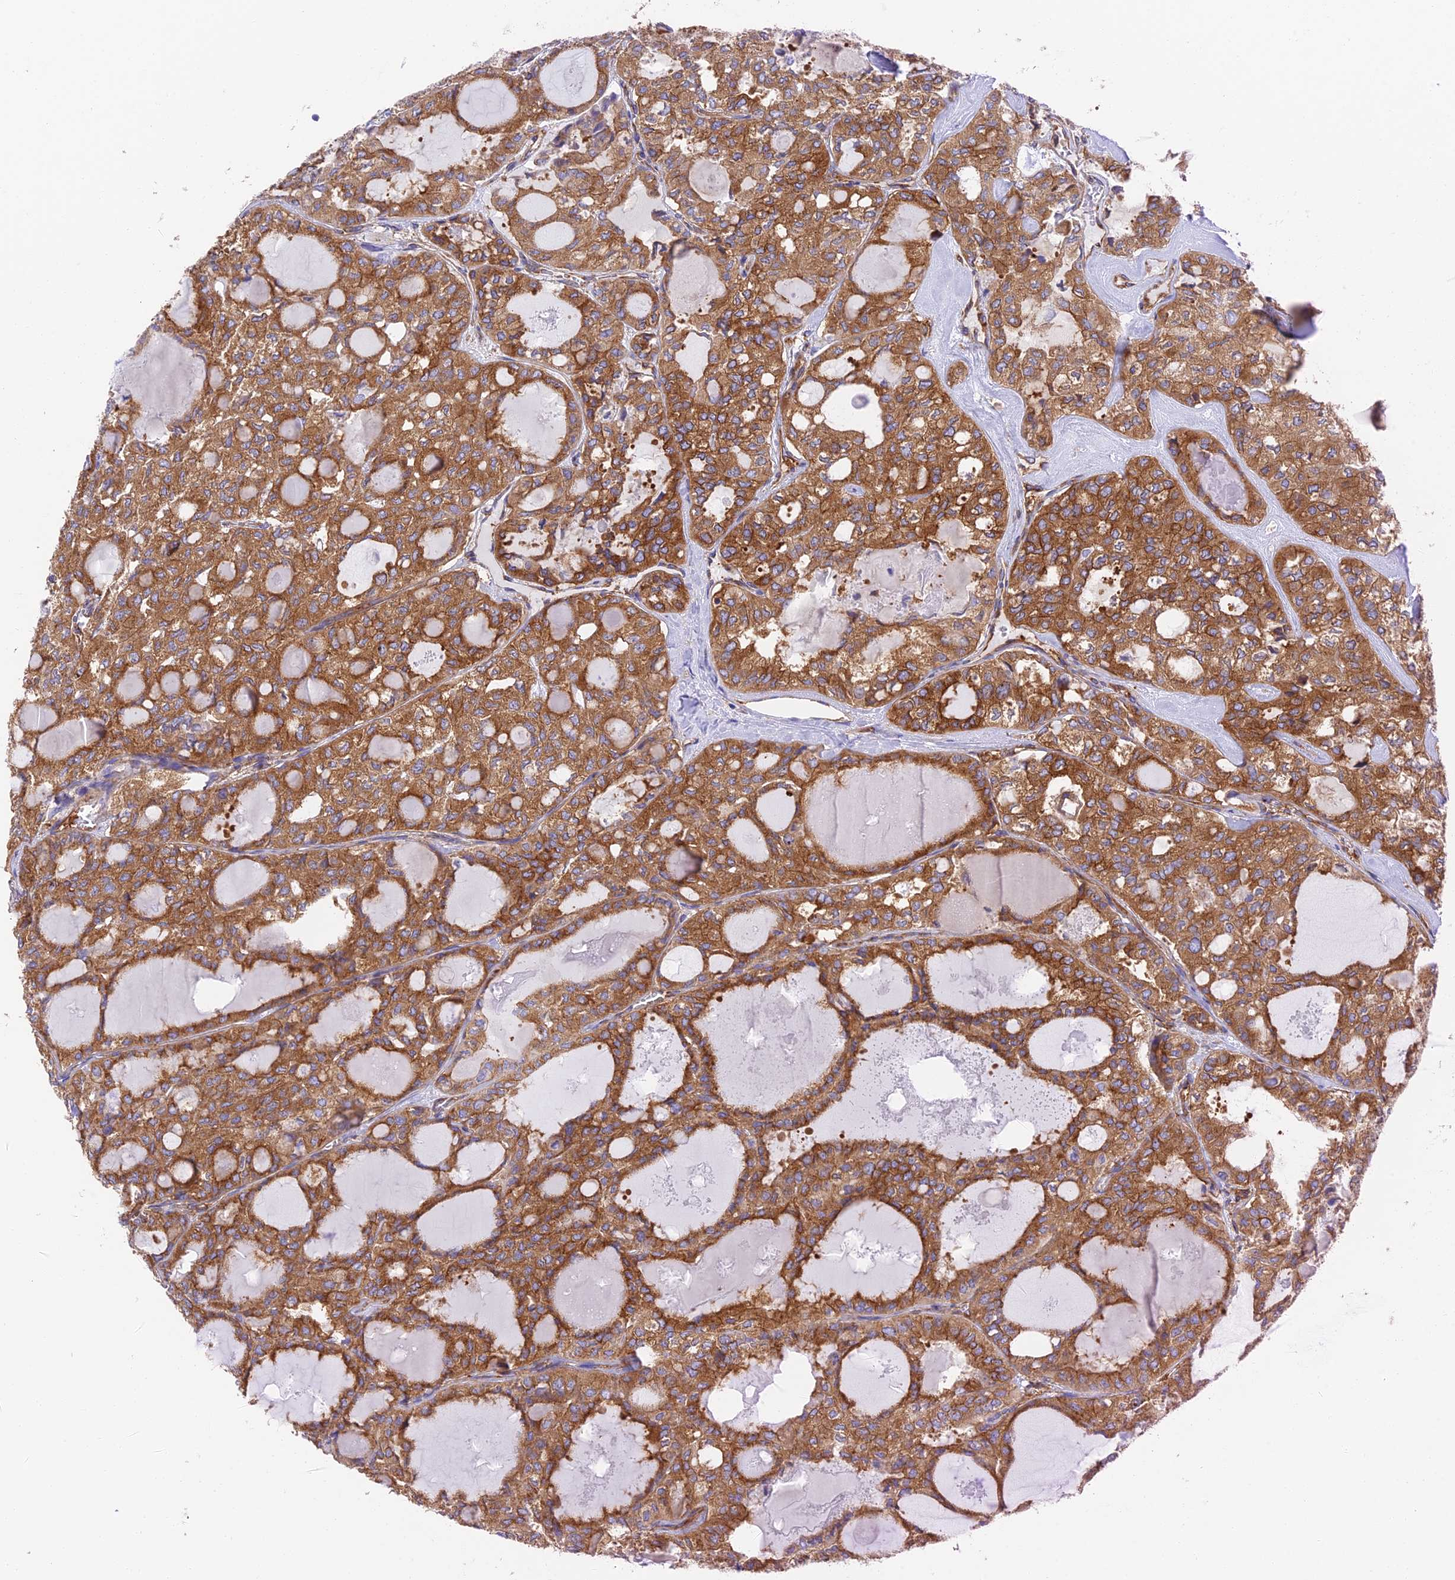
{"staining": {"intensity": "strong", "quantity": ">75%", "location": "cytoplasmic/membranous"}, "tissue": "thyroid cancer", "cell_type": "Tumor cells", "image_type": "cancer", "snomed": [{"axis": "morphology", "description": "Follicular adenoma carcinoma, NOS"}, {"axis": "topography", "description": "Thyroid gland"}], "caption": "Protein expression analysis of human thyroid follicular adenoma carcinoma reveals strong cytoplasmic/membranous expression in approximately >75% of tumor cells.", "gene": "DCTN2", "patient": {"sex": "male", "age": 75}}